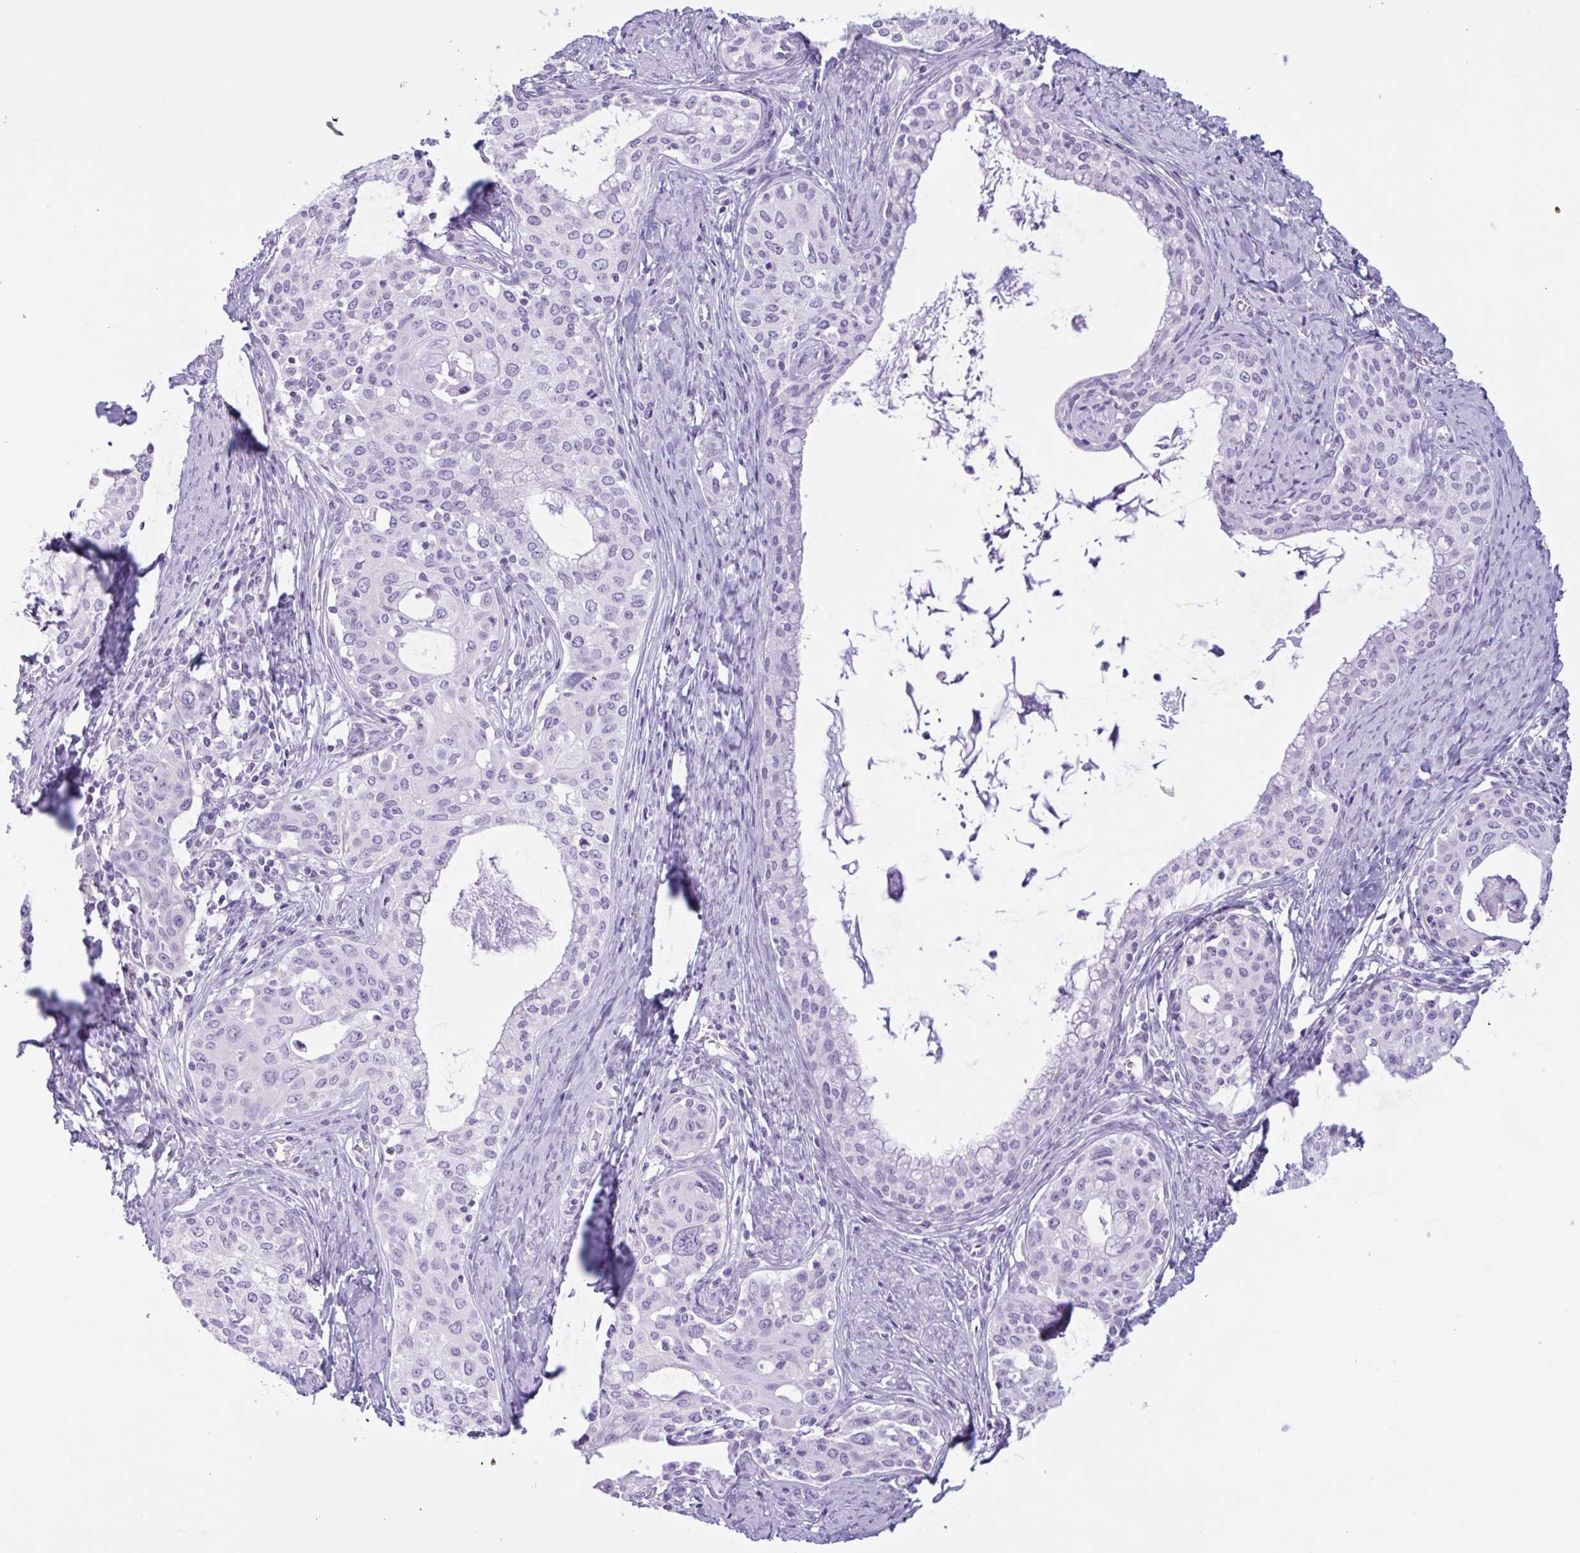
{"staining": {"intensity": "negative", "quantity": "none", "location": "none"}, "tissue": "cervical cancer", "cell_type": "Tumor cells", "image_type": "cancer", "snomed": [{"axis": "morphology", "description": "Squamous cell carcinoma, NOS"}, {"axis": "morphology", "description": "Adenocarcinoma, NOS"}, {"axis": "topography", "description": "Cervix"}], "caption": "An image of cervical squamous cell carcinoma stained for a protein exhibits no brown staining in tumor cells. Brightfield microscopy of IHC stained with DAB (3,3'-diaminobenzidine) (brown) and hematoxylin (blue), captured at high magnification.", "gene": "CTSE", "patient": {"sex": "female", "age": 52}}